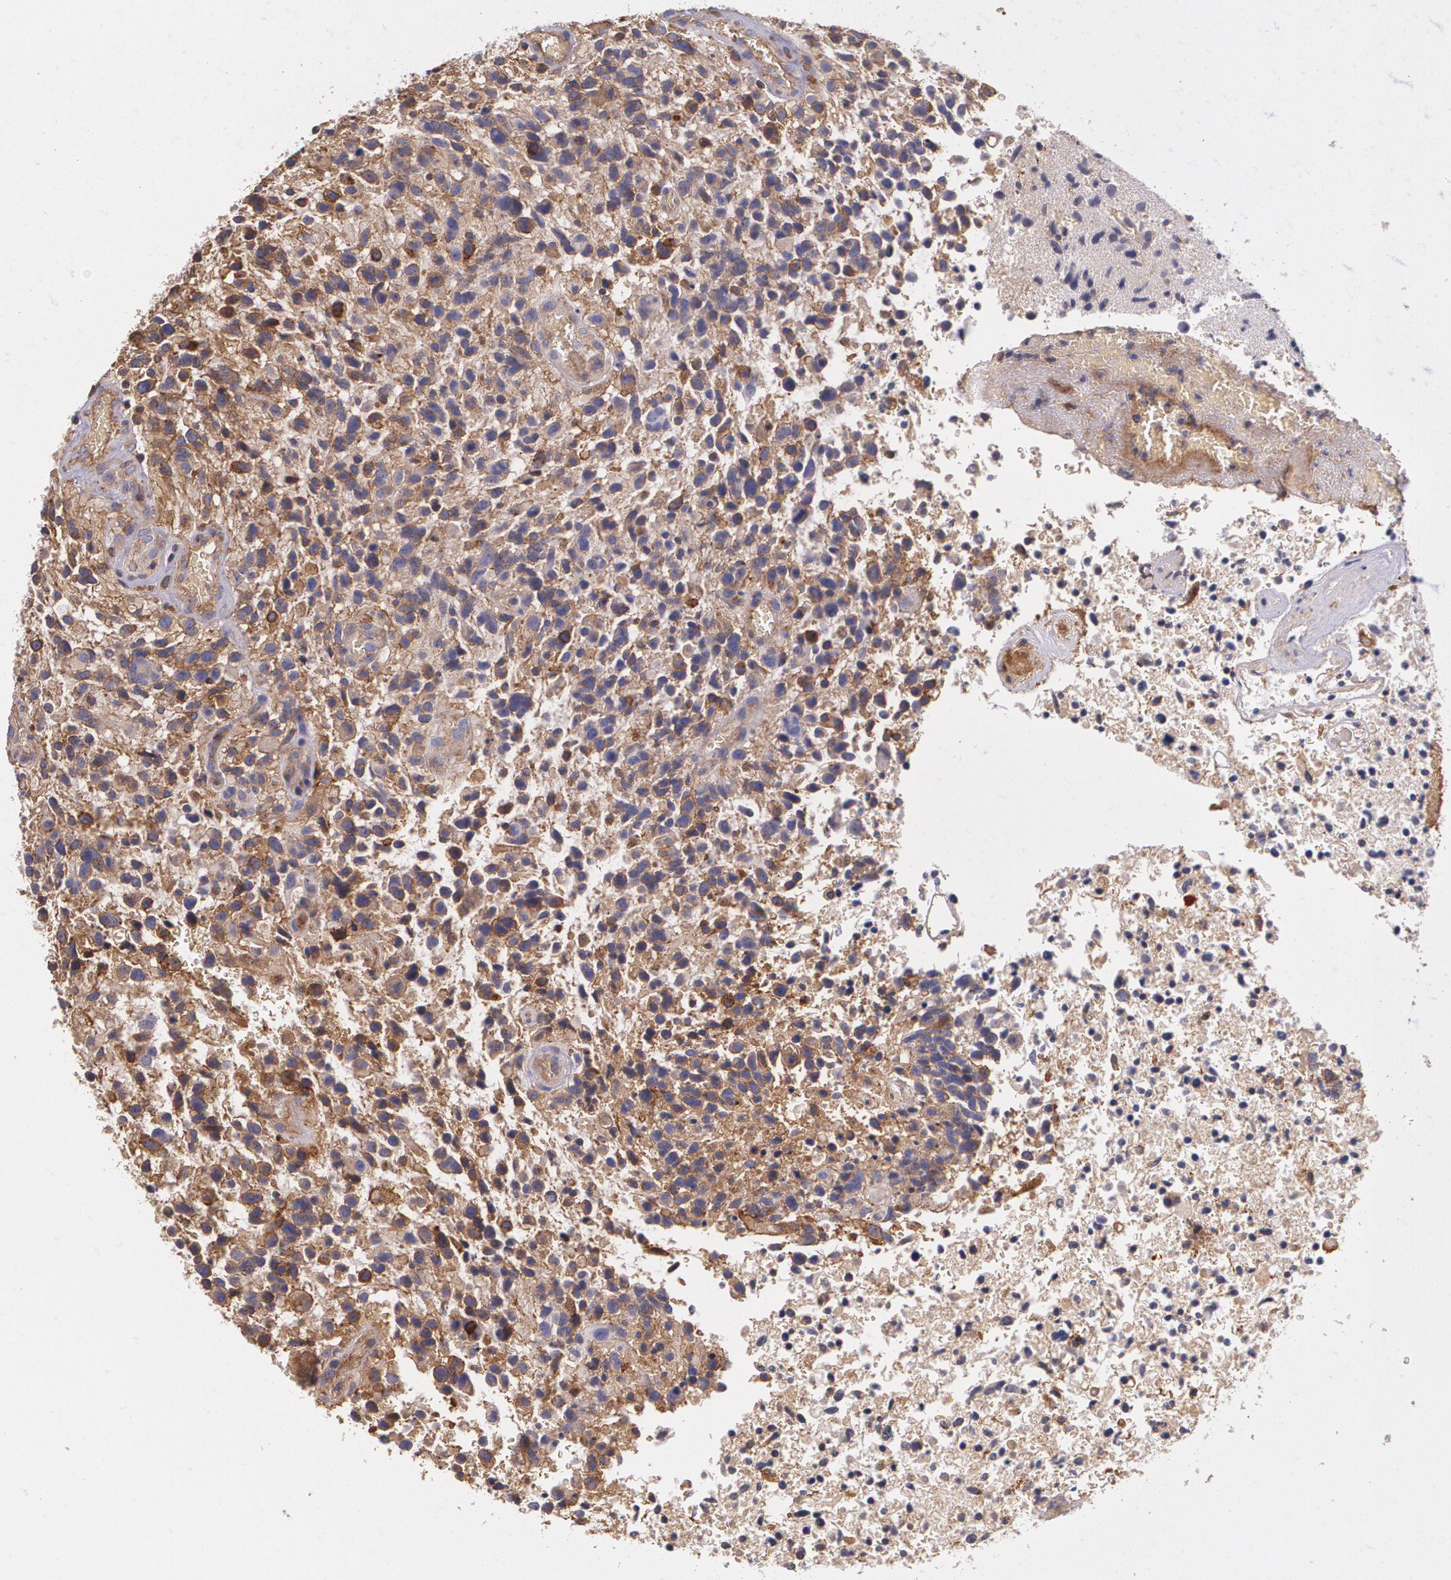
{"staining": {"intensity": "moderate", "quantity": "25%-75%", "location": "cytoplasmic/membranous"}, "tissue": "glioma", "cell_type": "Tumor cells", "image_type": "cancer", "snomed": [{"axis": "morphology", "description": "Glioma, malignant, High grade"}, {"axis": "topography", "description": "Brain"}], "caption": "Immunohistochemistry (IHC) image of human glioma stained for a protein (brown), which demonstrates medium levels of moderate cytoplasmic/membranous staining in about 25%-75% of tumor cells.", "gene": "B2M", "patient": {"sex": "male", "age": 72}}